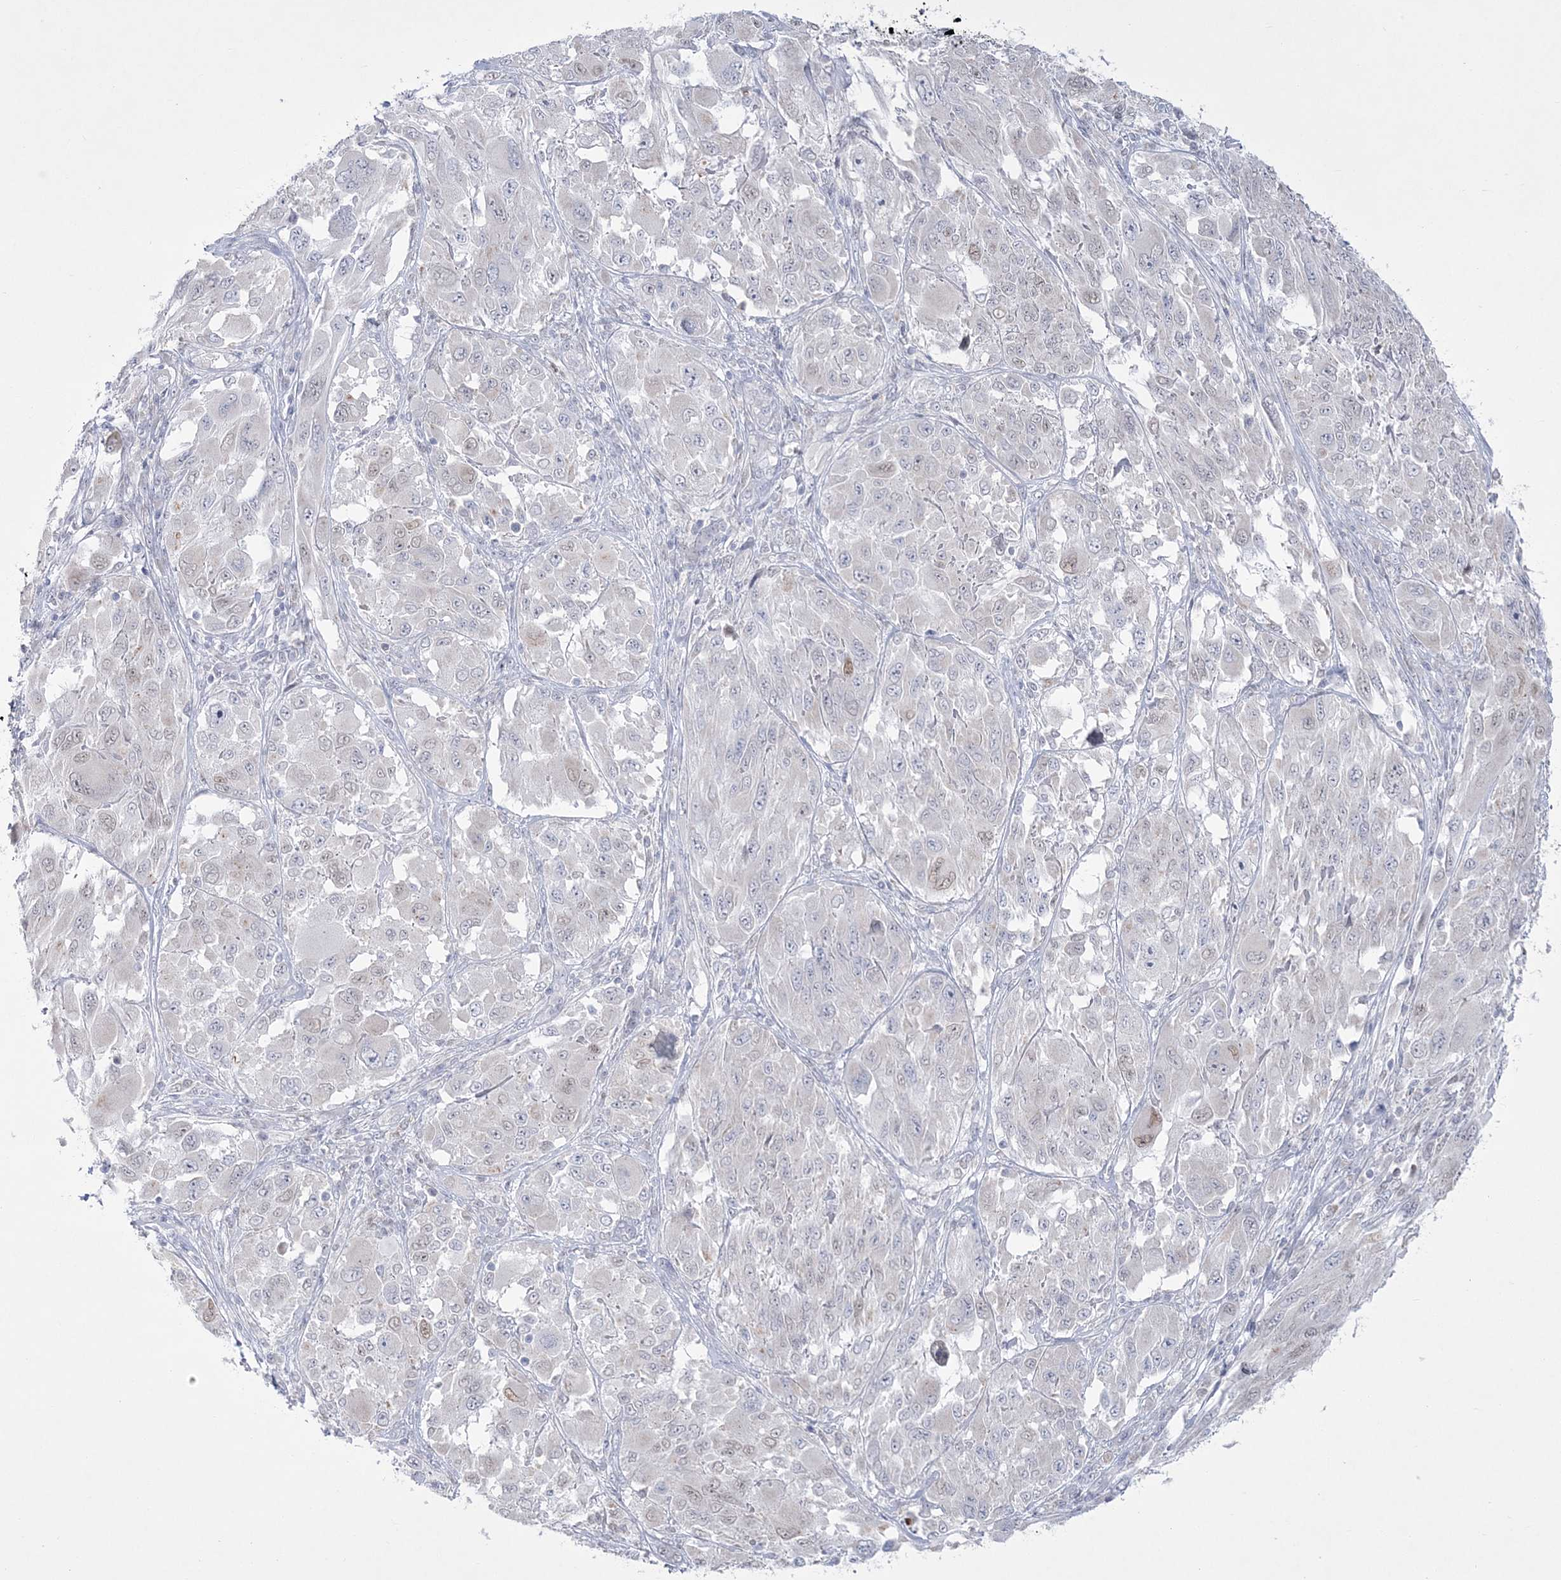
{"staining": {"intensity": "negative", "quantity": "none", "location": "none"}, "tissue": "melanoma", "cell_type": "Tumor cells", "image_type": "cancer", "snomed": [{"axis": "morphology", "description": "Malignant melanoma, NOS"}, {"axis": "topography", "description": "Skin"}], "caption": "Immunohistochemistry histopathology image of malignant melanoma stained for a protein (brown), which shows no positivity in tumor cells.", "gene": "WDR27", "patient": {"sex": "female", "age": 91}}